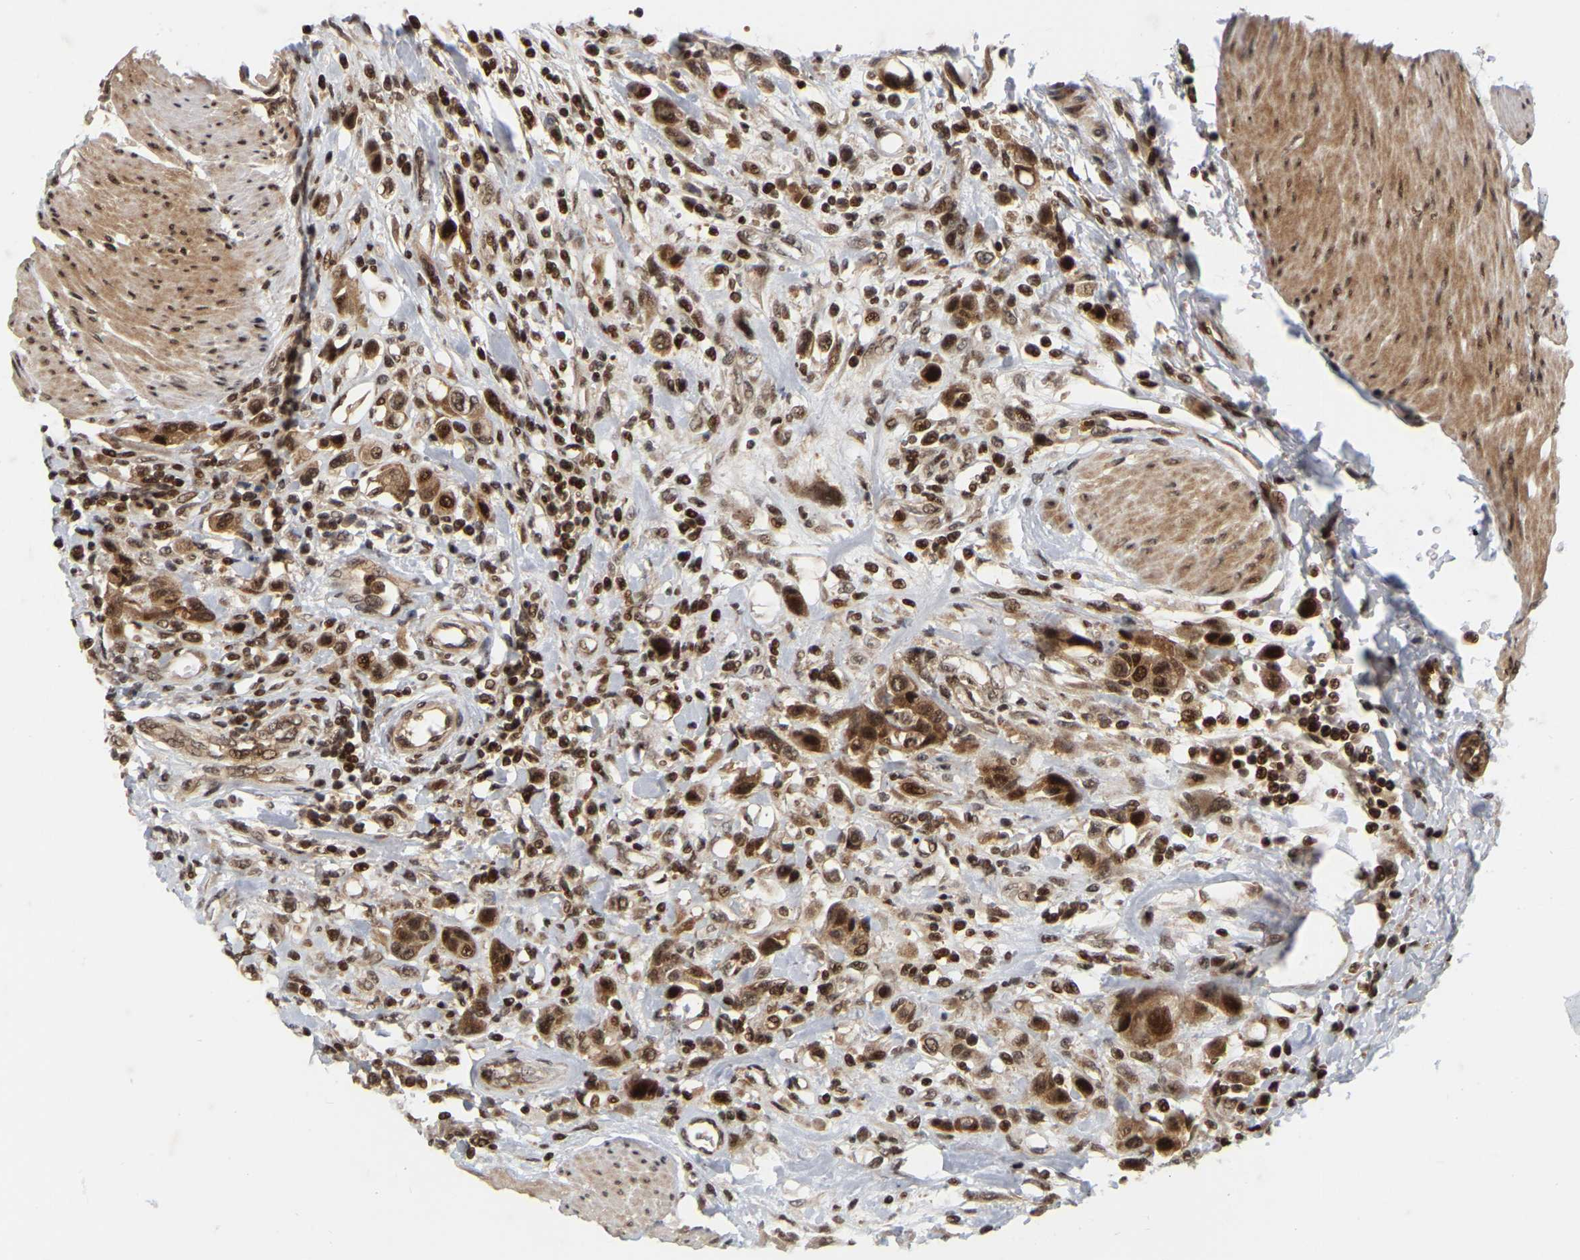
{"staining": {"intensity": "strong", "quantity": ">75%", "location": "cytoplasmic/membranous,nuclear"}, "tissue": "urothelial cancer", "cell_type": "Tumor cells", "image_type": "cancer", "snomed": [{"axis": "morphology", "description": "Urothelial carcinoma, High grade"}, {"axis": "topography", "description": "Urinary bladder"}], "caption": "About >75% of tumor cells in urothelial cancer reveal strong cytoplasmic/membranous and nuclear protein positivity as visualized by brown immunohistochemical staining.", "gene": "NFE2L2", "patient": {"sex": "male", "age": 50}}